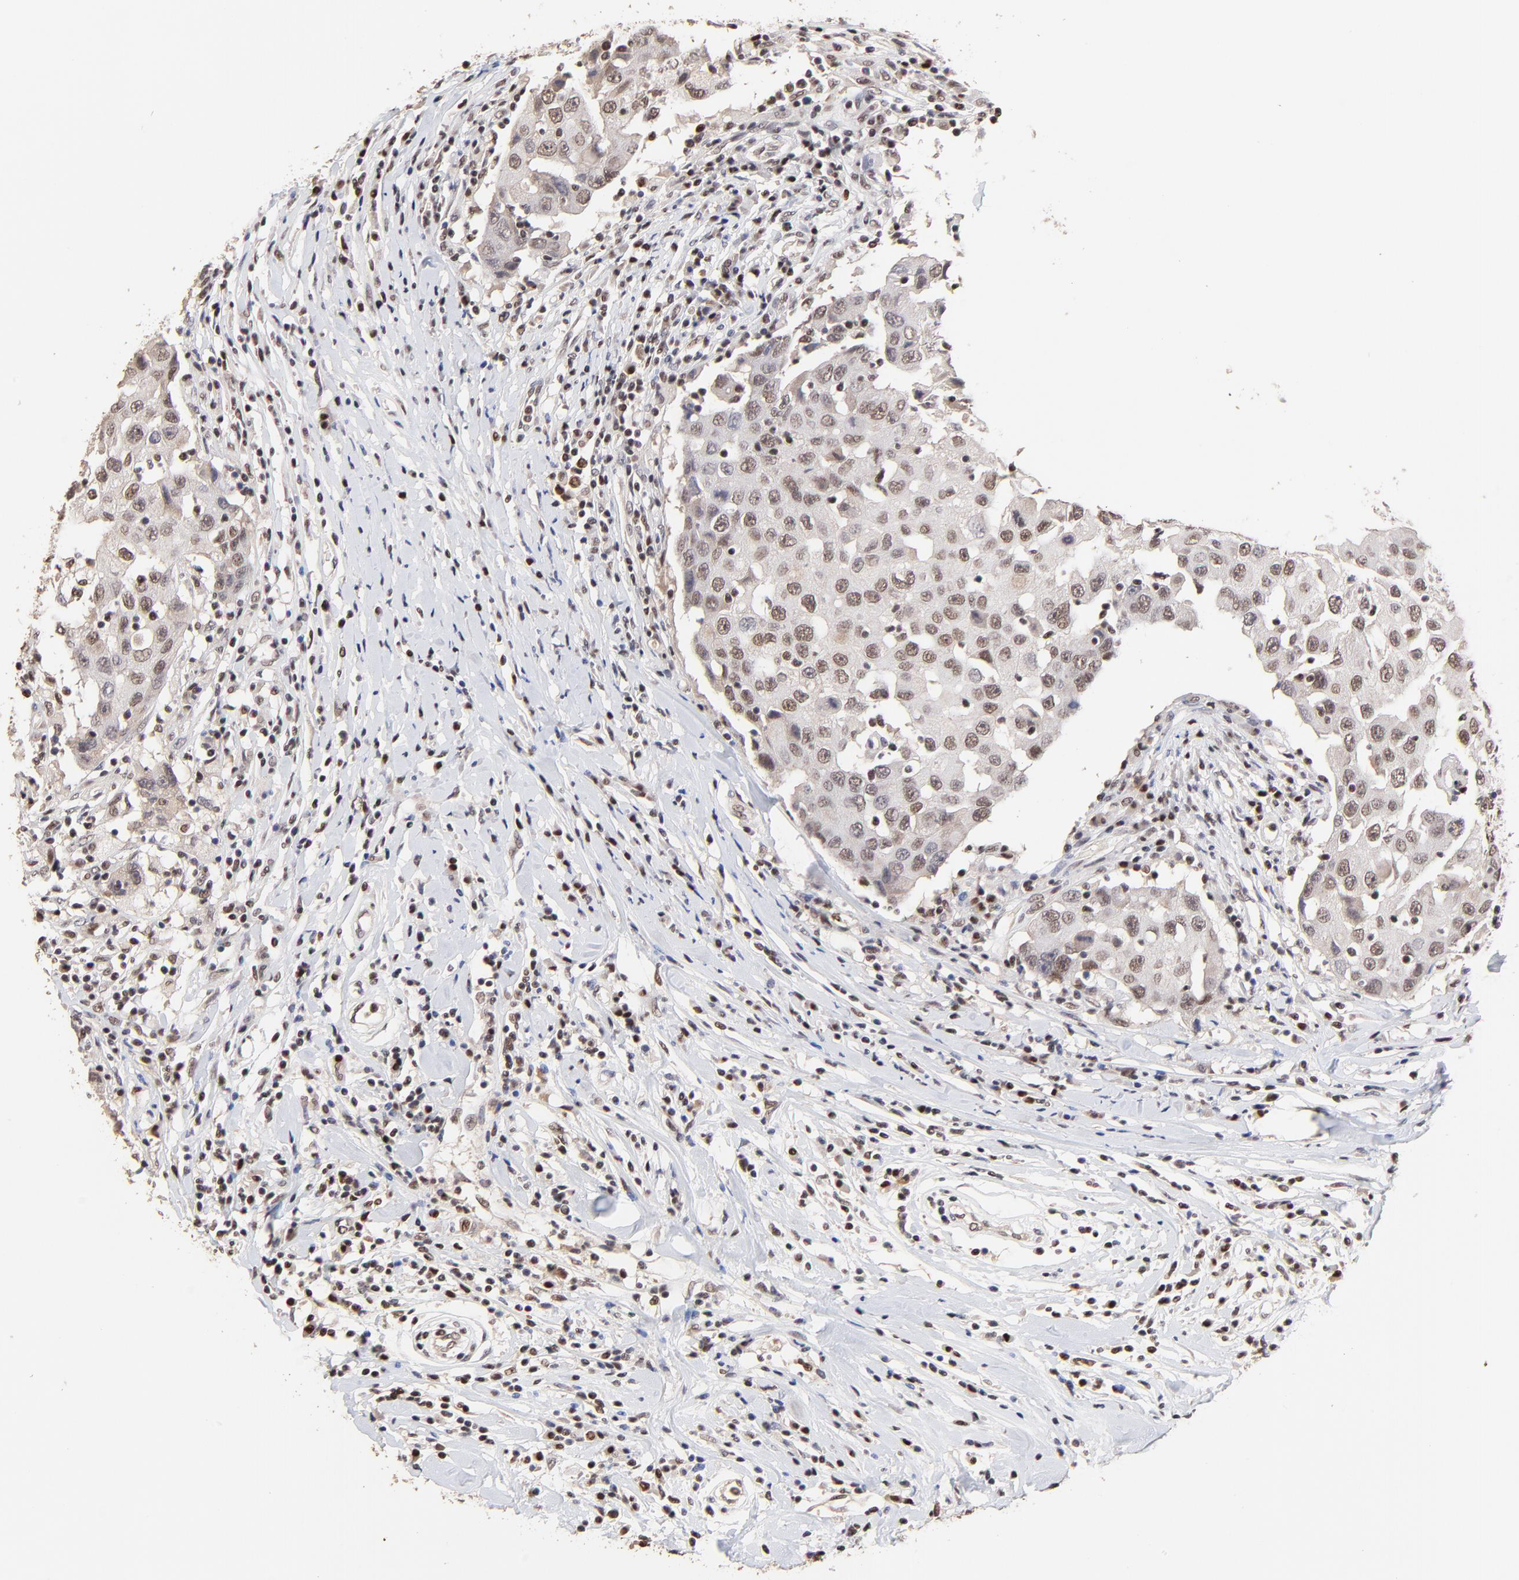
{"staining": {"intensity": "weak", "quantity": "25%-75%", "location": "nuclear"}, "tissue": "breast cancer", "cell_type": "Tumor cells", "image_type": "cancer", "snomed": [{"axis": "morphology", "description": "Duct carcinoma"}, {"axis": "topography", "description": "Breast"}], "caption": "Approximately 25%-75% of tumor cells in human breast cancer display weak nuclear protein positivity as visualized by brown immunohistochemical staining.", "gene": "DSN1", "patient": {"sex": "female", "age": 27}}